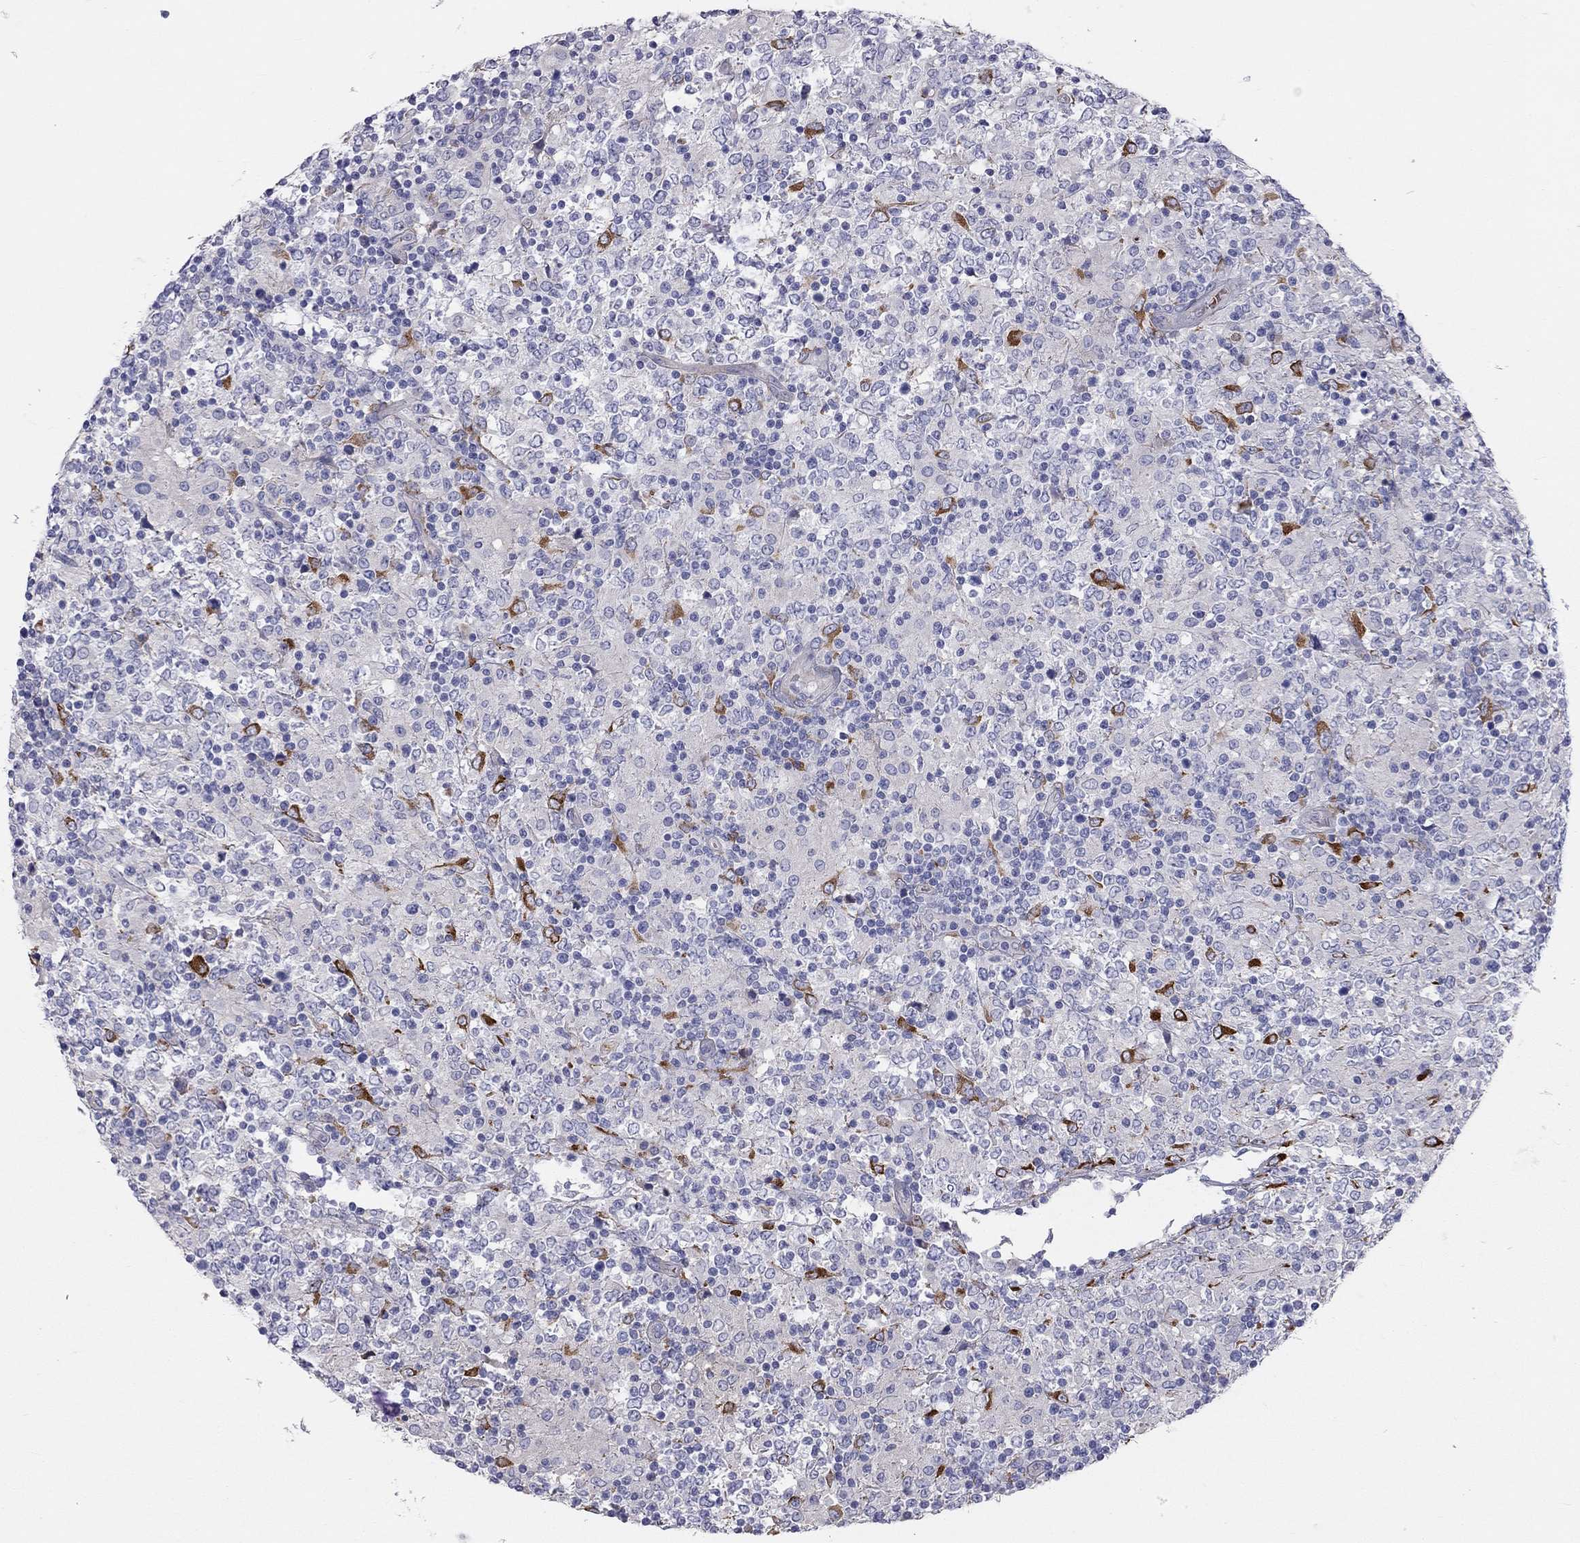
{"staining": {"intensity": "negative", "quantity": "none", "location": "none"}, "tissue": "lymphoma", "cell_type": "Tumor cells", "image_type": "cancer", "snomed": [{"axis": "morphology", "description": "Malignant lymphoma, non-Hodgkin's type, High grade"}, {"axis": "topography", "description": "Lymph node"}], "caption": "High-grade malignant lymphoma, non-Hodgkin's type was stained to show a protein in brown. There is no significant expression in tumor cells. (Stains: DAB IHC with hematoxylin counter stain, Microscopy: brightfield microscopy at high magnification).", "gene": "RHD", "patient": {"sex": "female", "age": 84}}